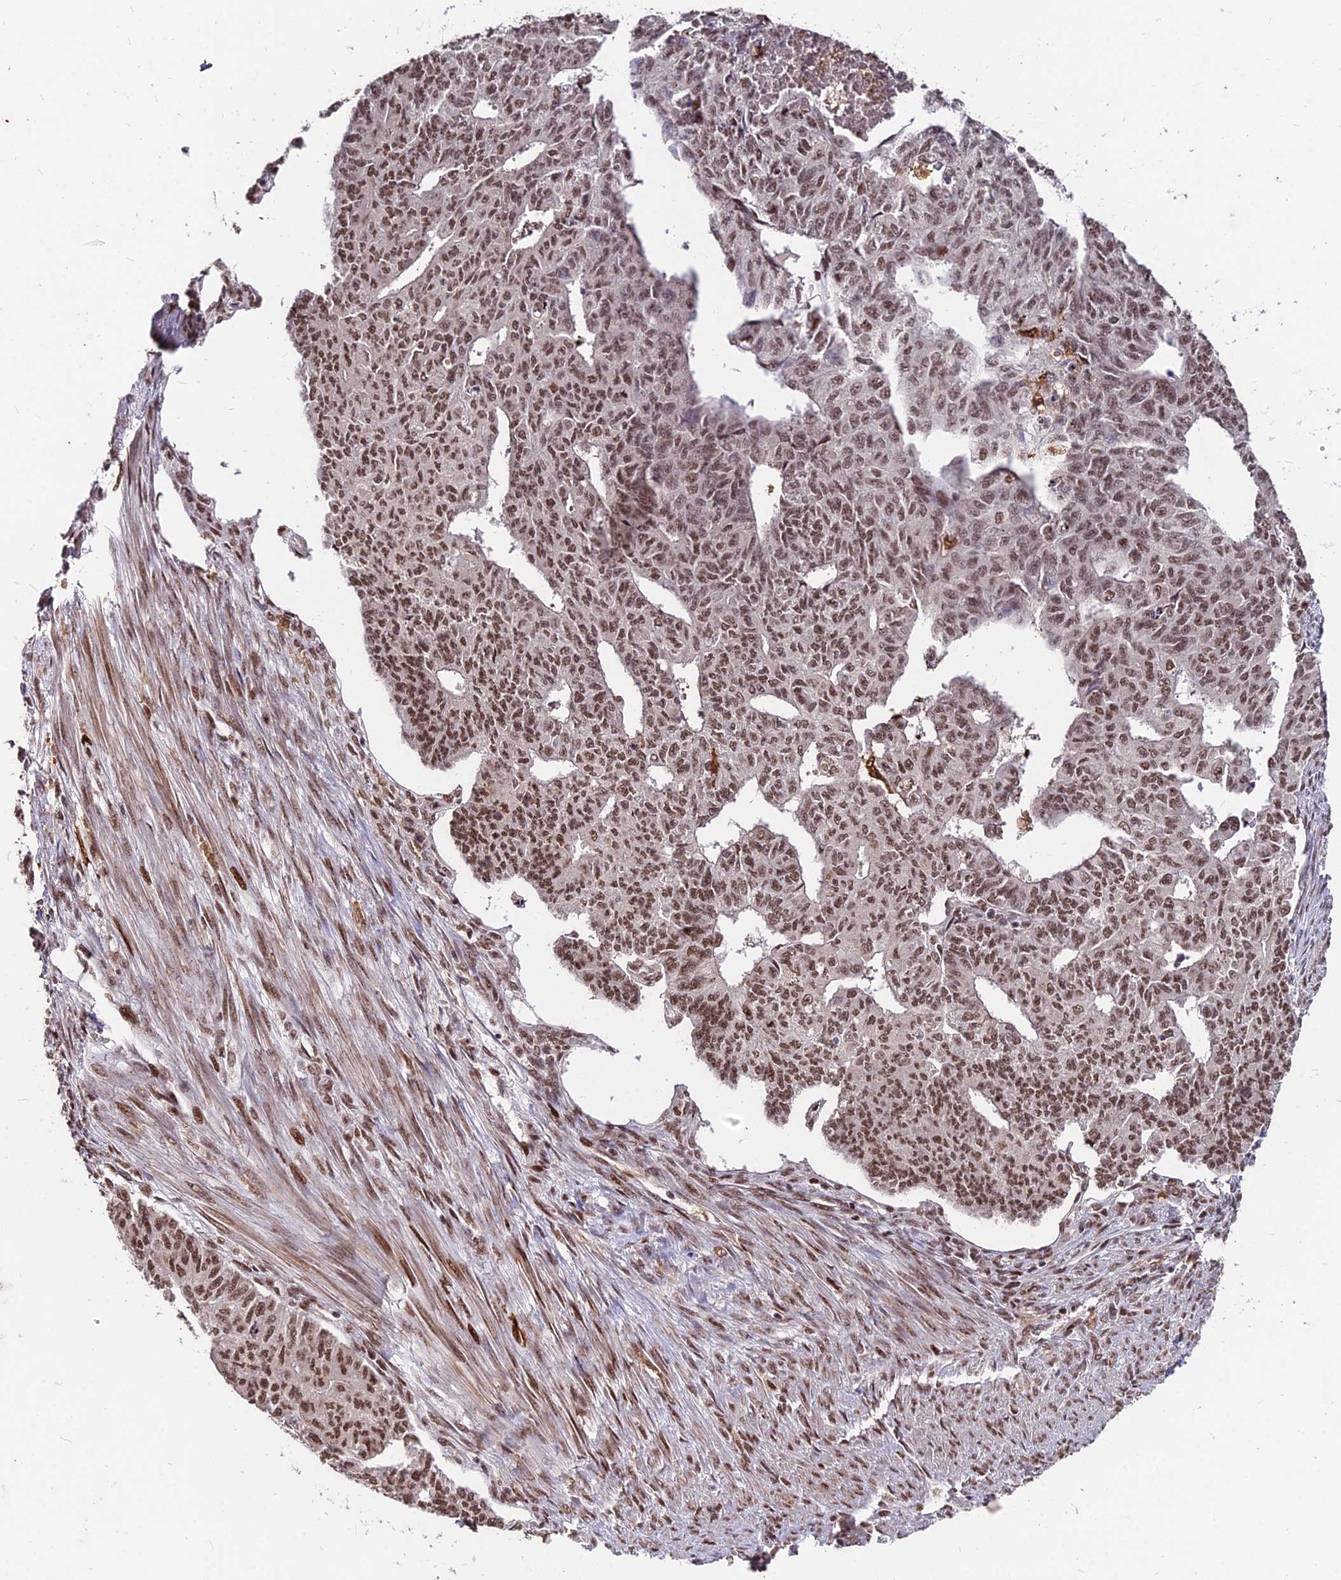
{"staining": {"intensity": "moderate", "quantity": ">75%", "location": "nuclear"}, "tissue": "endometrial cancer", "cell_type": "Tumor cells", "image_type": "cancer", "snomed": [{"axis": "morphology", "description": "Adenocarcinoma, NOS"}, {"axis": "topography", "description": "Endometrium"}], "caption": "Moderate nuclear protein staining is seen in approximately >75% of tumor cells in endometrial cancer.", "gene": "ZBED4", "patient": {"sex": "female", "age": 32}}